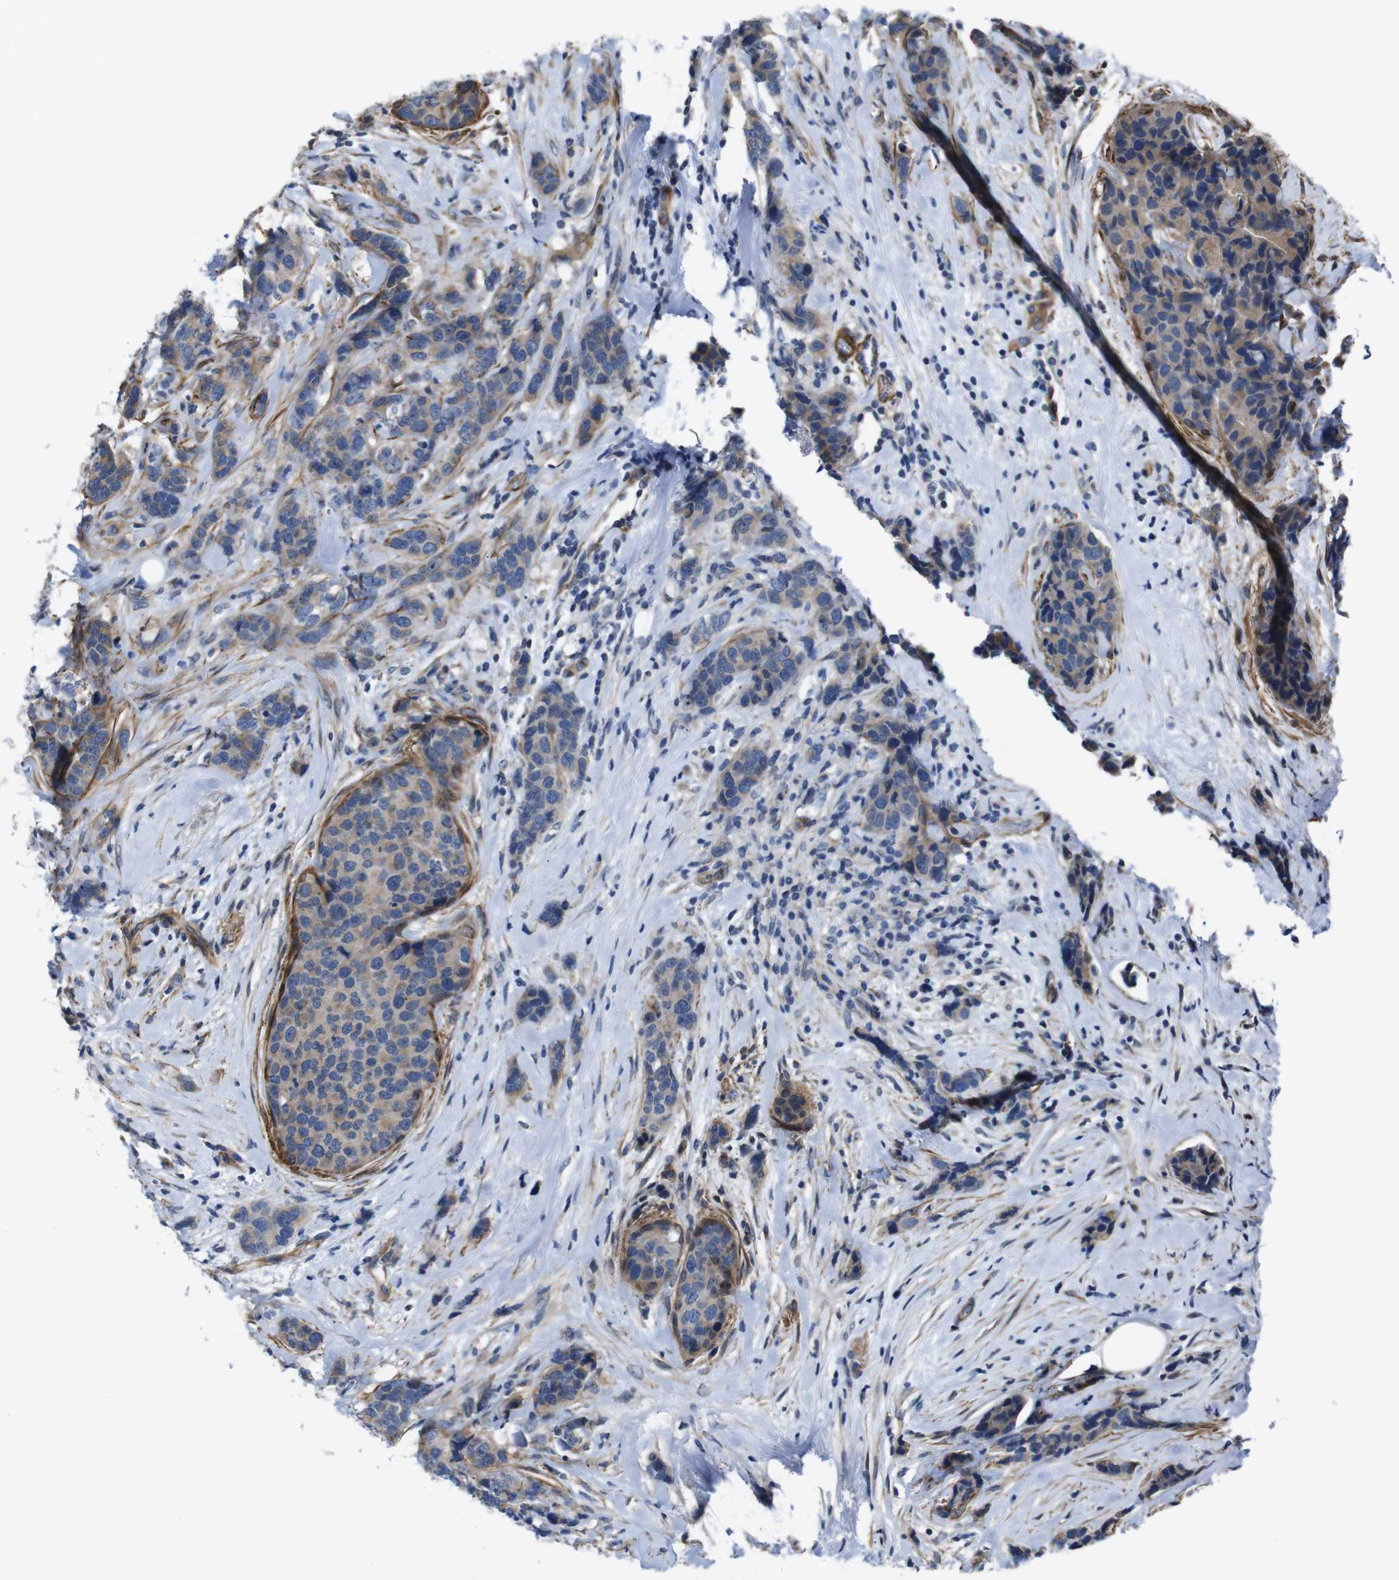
{"staining": {"intensity": "weak", "quantity": ">75%", "location": "cytoplasmic/membranous"}, "tissue": "breast cancer", "cell_type": "Tumor cells", "image_type": "cancer", "snomed": [{"axis": "morphology", "description": "Lobular carcinoma"}, {"axis": "topography", "description": "Breast"}], "caption": "Protein expression analysis of breast lobular carcinoma shows weak cytoplasmic/membranous staining in approximately >75% of tumor cells. The staining was performed using DAB (3,3'-diaminobenzidine) to visualize the protein expression in brown, while the nuclei were stained in blue with hematoxylin (Magnification: 20x).", "gene": "GGT7", "patient": {"sex": "female", "age": 59}}